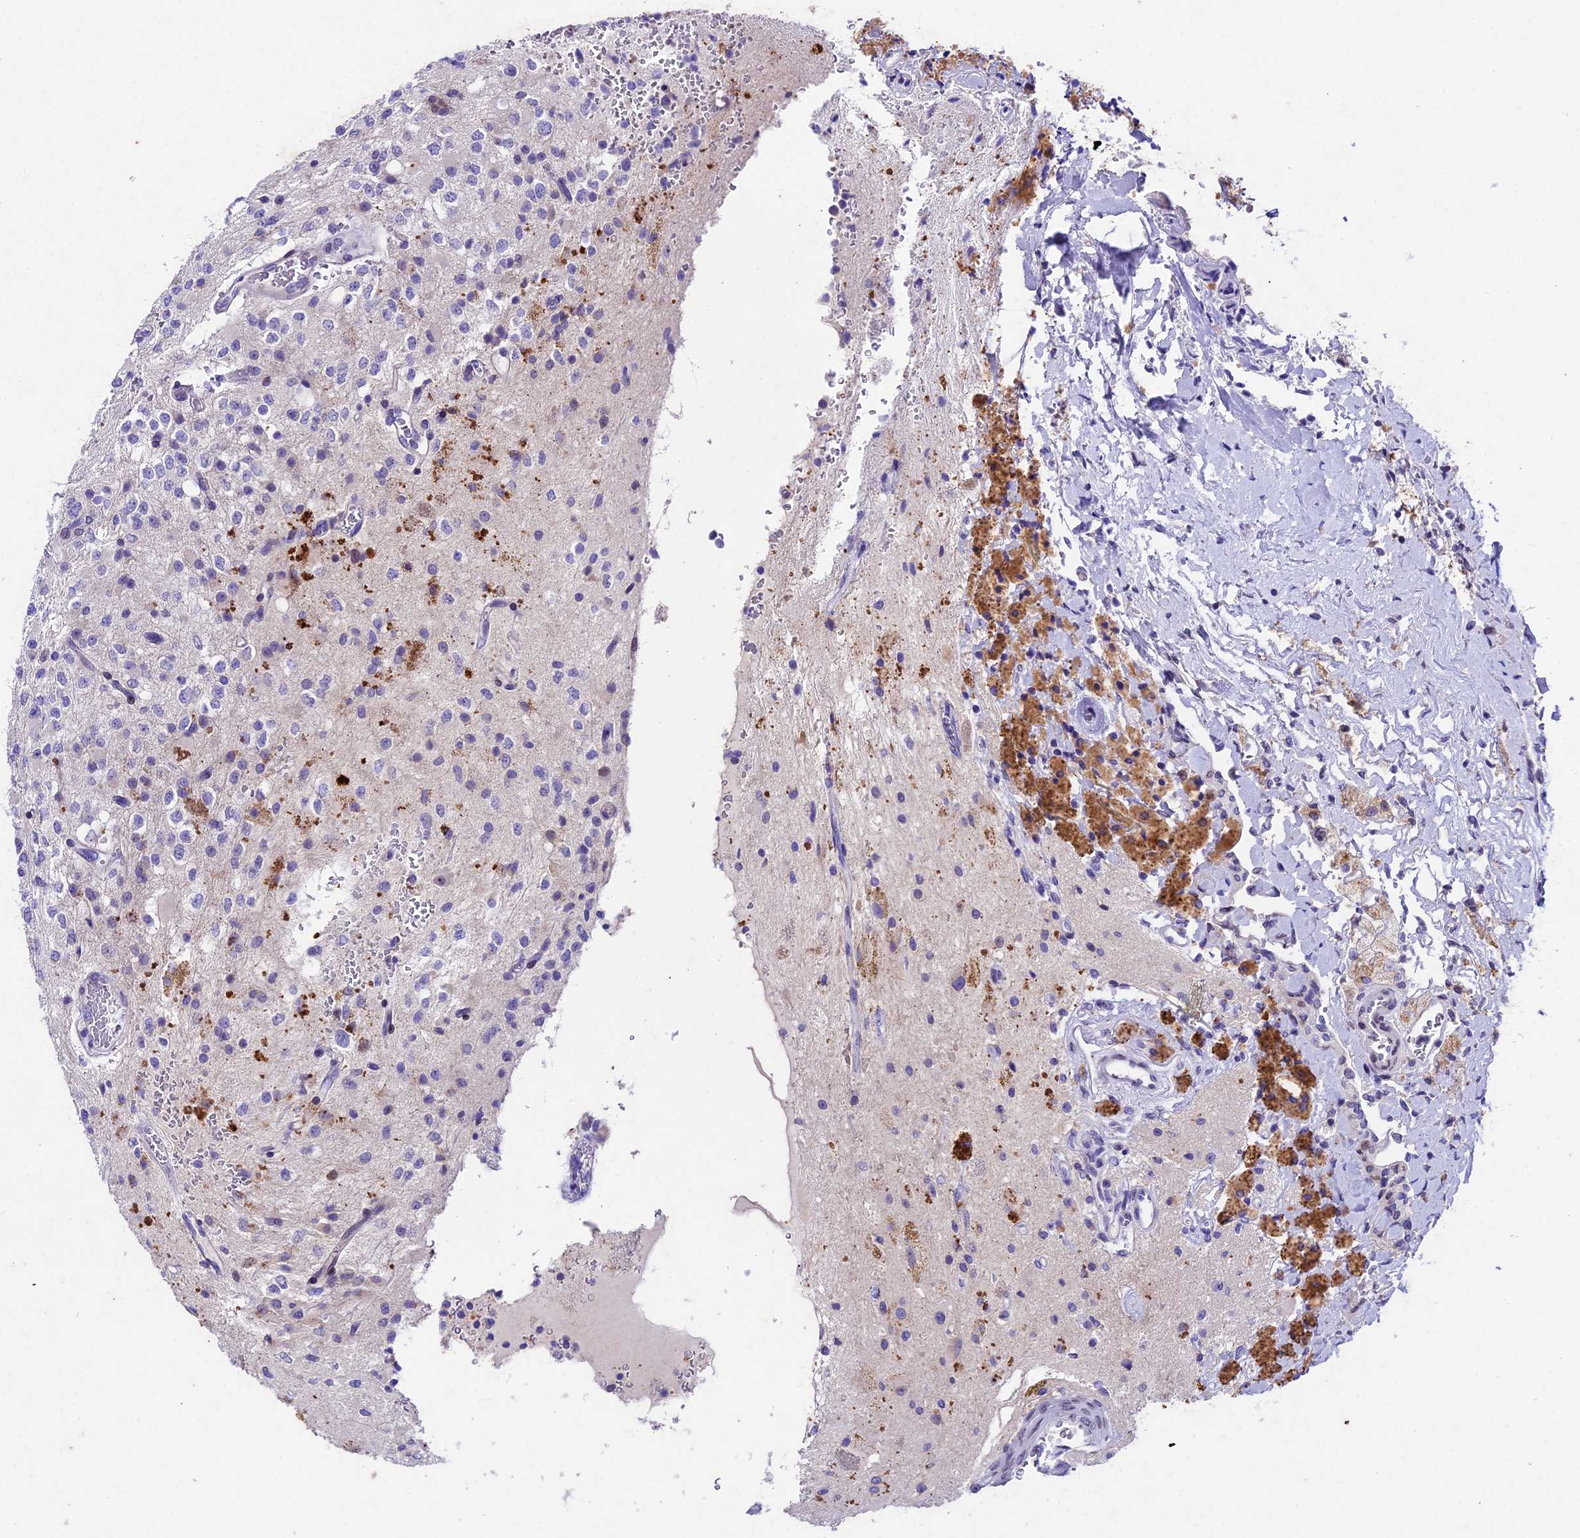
{"staining": {"intensity": "negative", "quantity": "none", "location": "none"}, "tissue": "glioma", "cell_type": "Tumor cells", "image_type": "cancer", "snomed": [{"axis": "morphology", "description": "Glioma, malignant, High grade"}, {"axis": "topography", "description": "Brain"}], "caption": "An immunohistochemistry (IHC) image of high-grade glioma (malignant) is shown. There is no staining in tumor cells of high-grade glioma (malignant). Brightfield microscopy of immunohistochemistry stained with DAB (brown) and hematoxylin (blue), captured at high magnification.", "gene": "IFT140", "patient": {"sex": "male", "age": 34}}